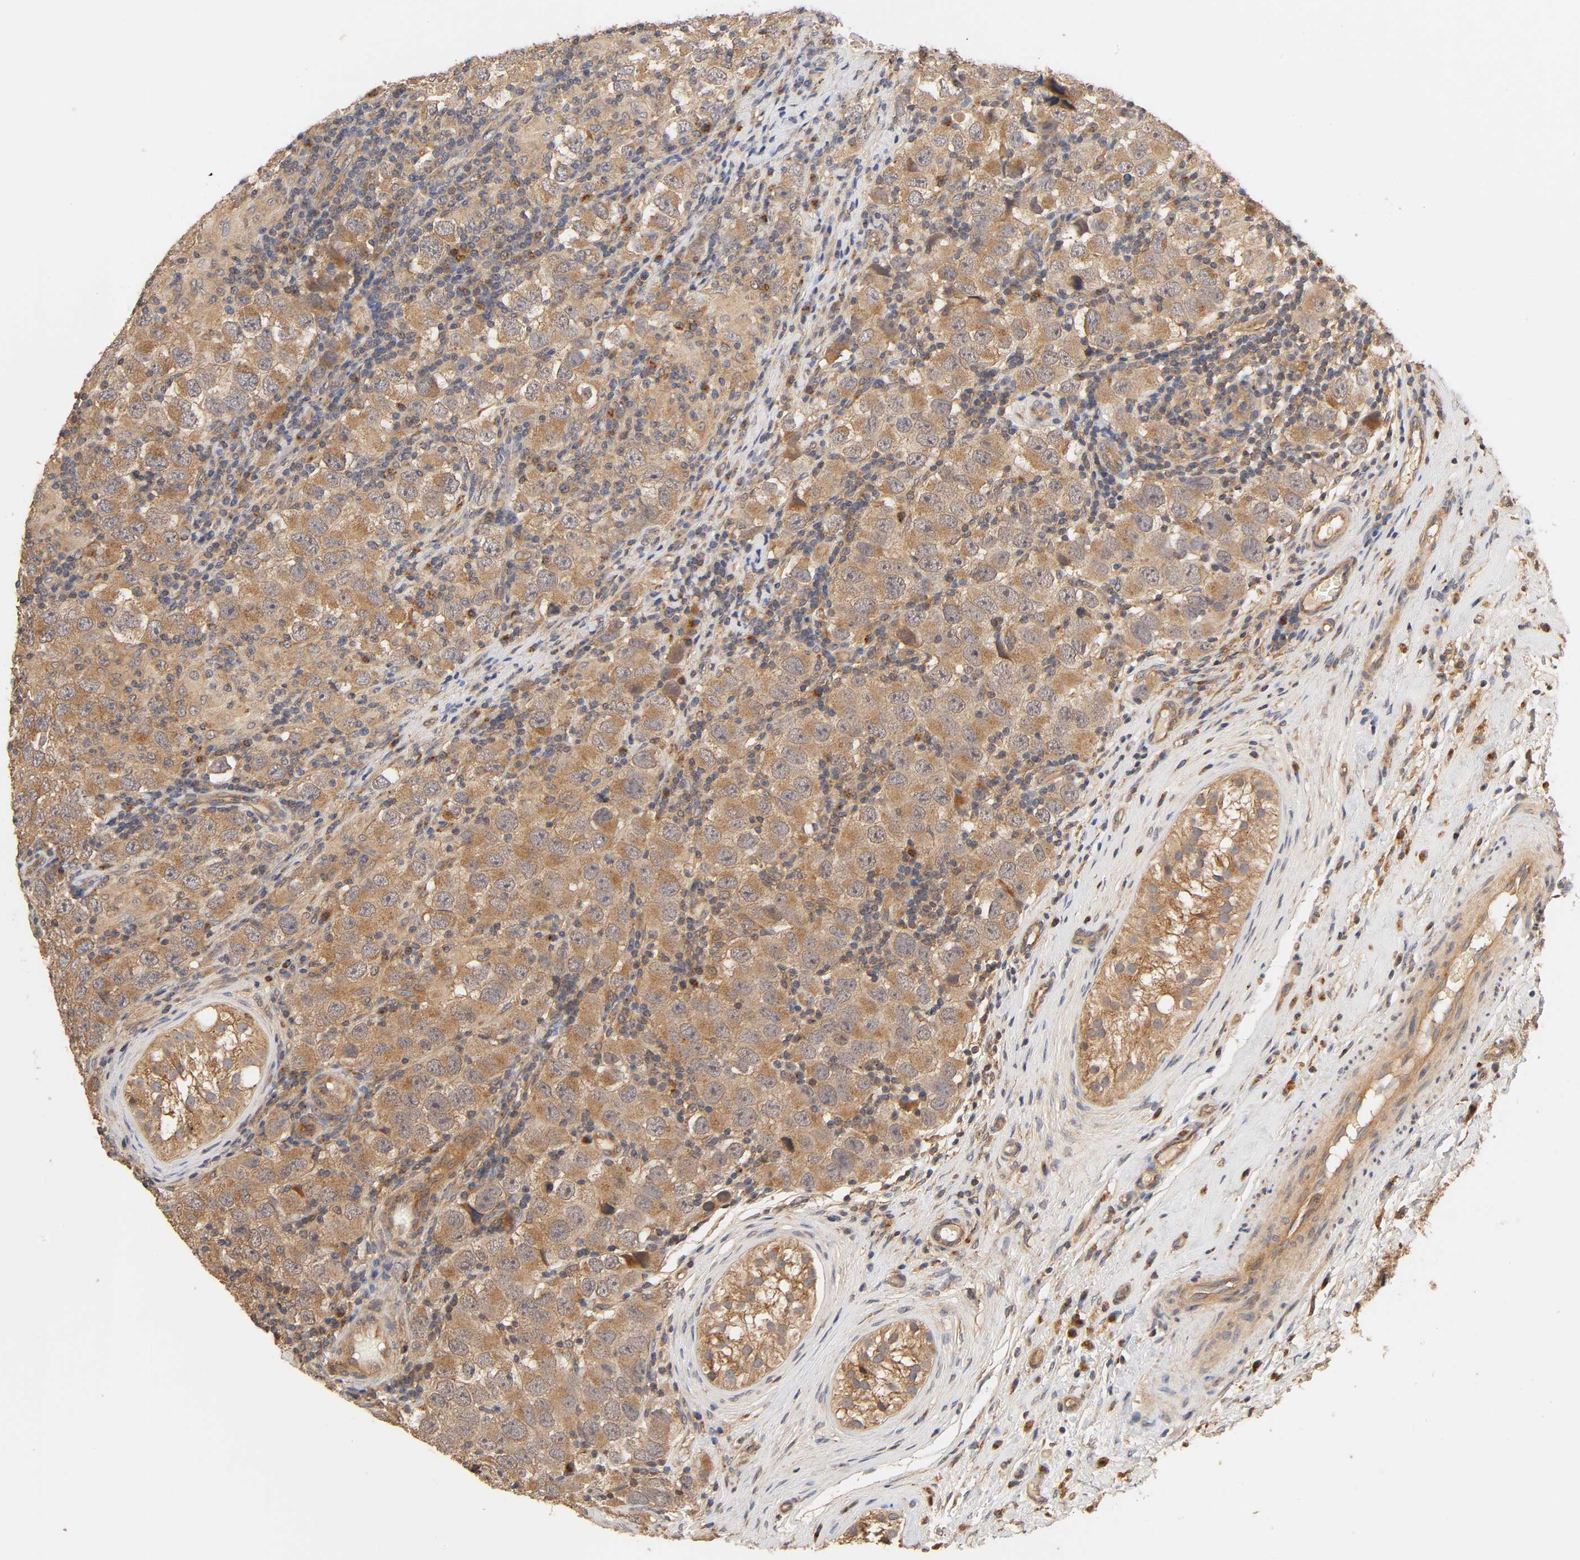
{"staining": {"intensity": "strong", "quantity": ">75%", "location": "cytoplasmic/membranous"}, "tissue": "testis cancer", "cell_type": "Tumor cells", "image_type": "cancer", "snomed": [{"axis": "morphology", "description": "Carcinoma, Embryonal, NOS"}, {"axis": "topography", "description": "Testis"}], "caption": "Immunohistochemistry image of human testis embryonal carcinoma stained for a protein (brown), which demonstrates high levels of strong cytoplasmic/membranous expression in about >75% of tumor cells.", "gene": "EPS8", "patient": {"sex": "male", "age": 21}}